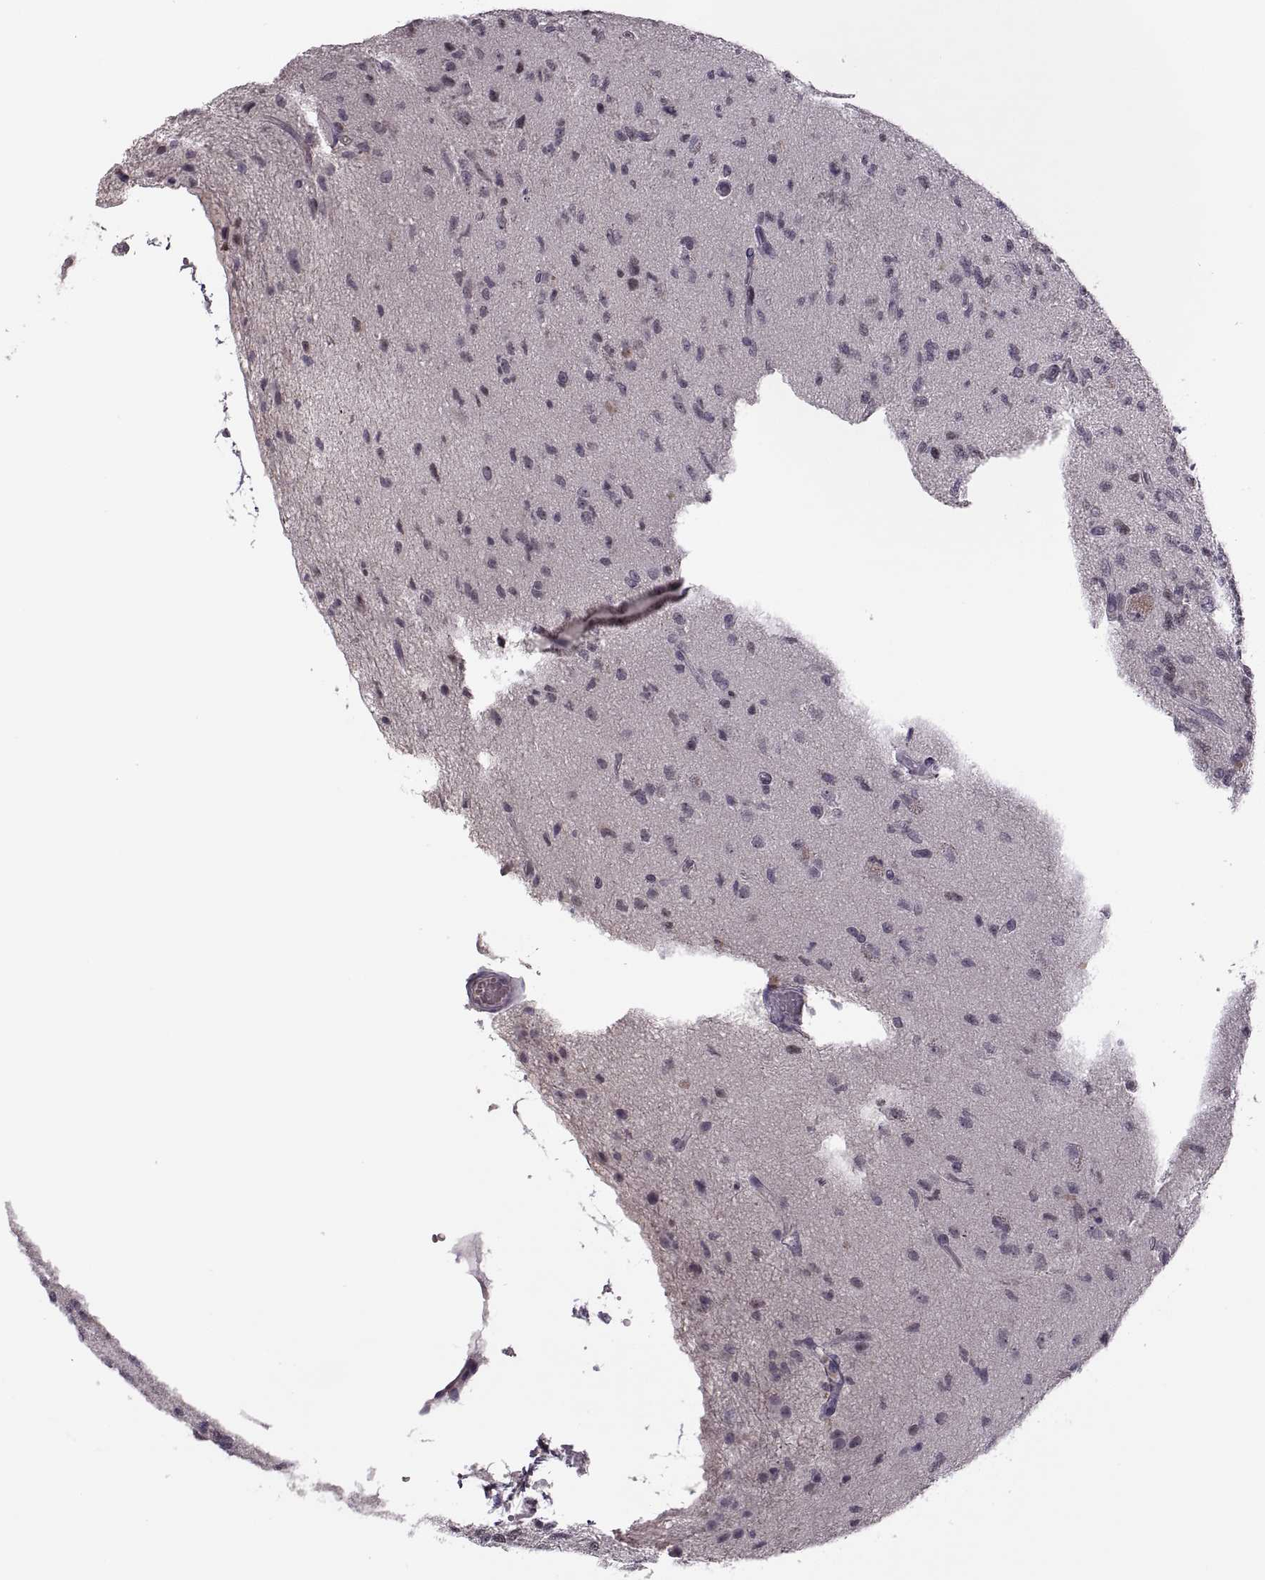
{"staining": {"intensity": "negative", "quantity": "none", "location": "none"}, "tissue": "glioma", "cell_type": "Tumor cells", "image_type": "cancer", "snomed": [{"axis": "morphology", "description": "Glioma, malignant, High grade"}, {"axis": "topography", "description": "Brain"}], "caption": "This is an immunohistochemistry photomicrograph of glioma. There is no expression in tumor cells.", "gene": "CACNA1F", "patient": {"sex": "male", "age": 56}}